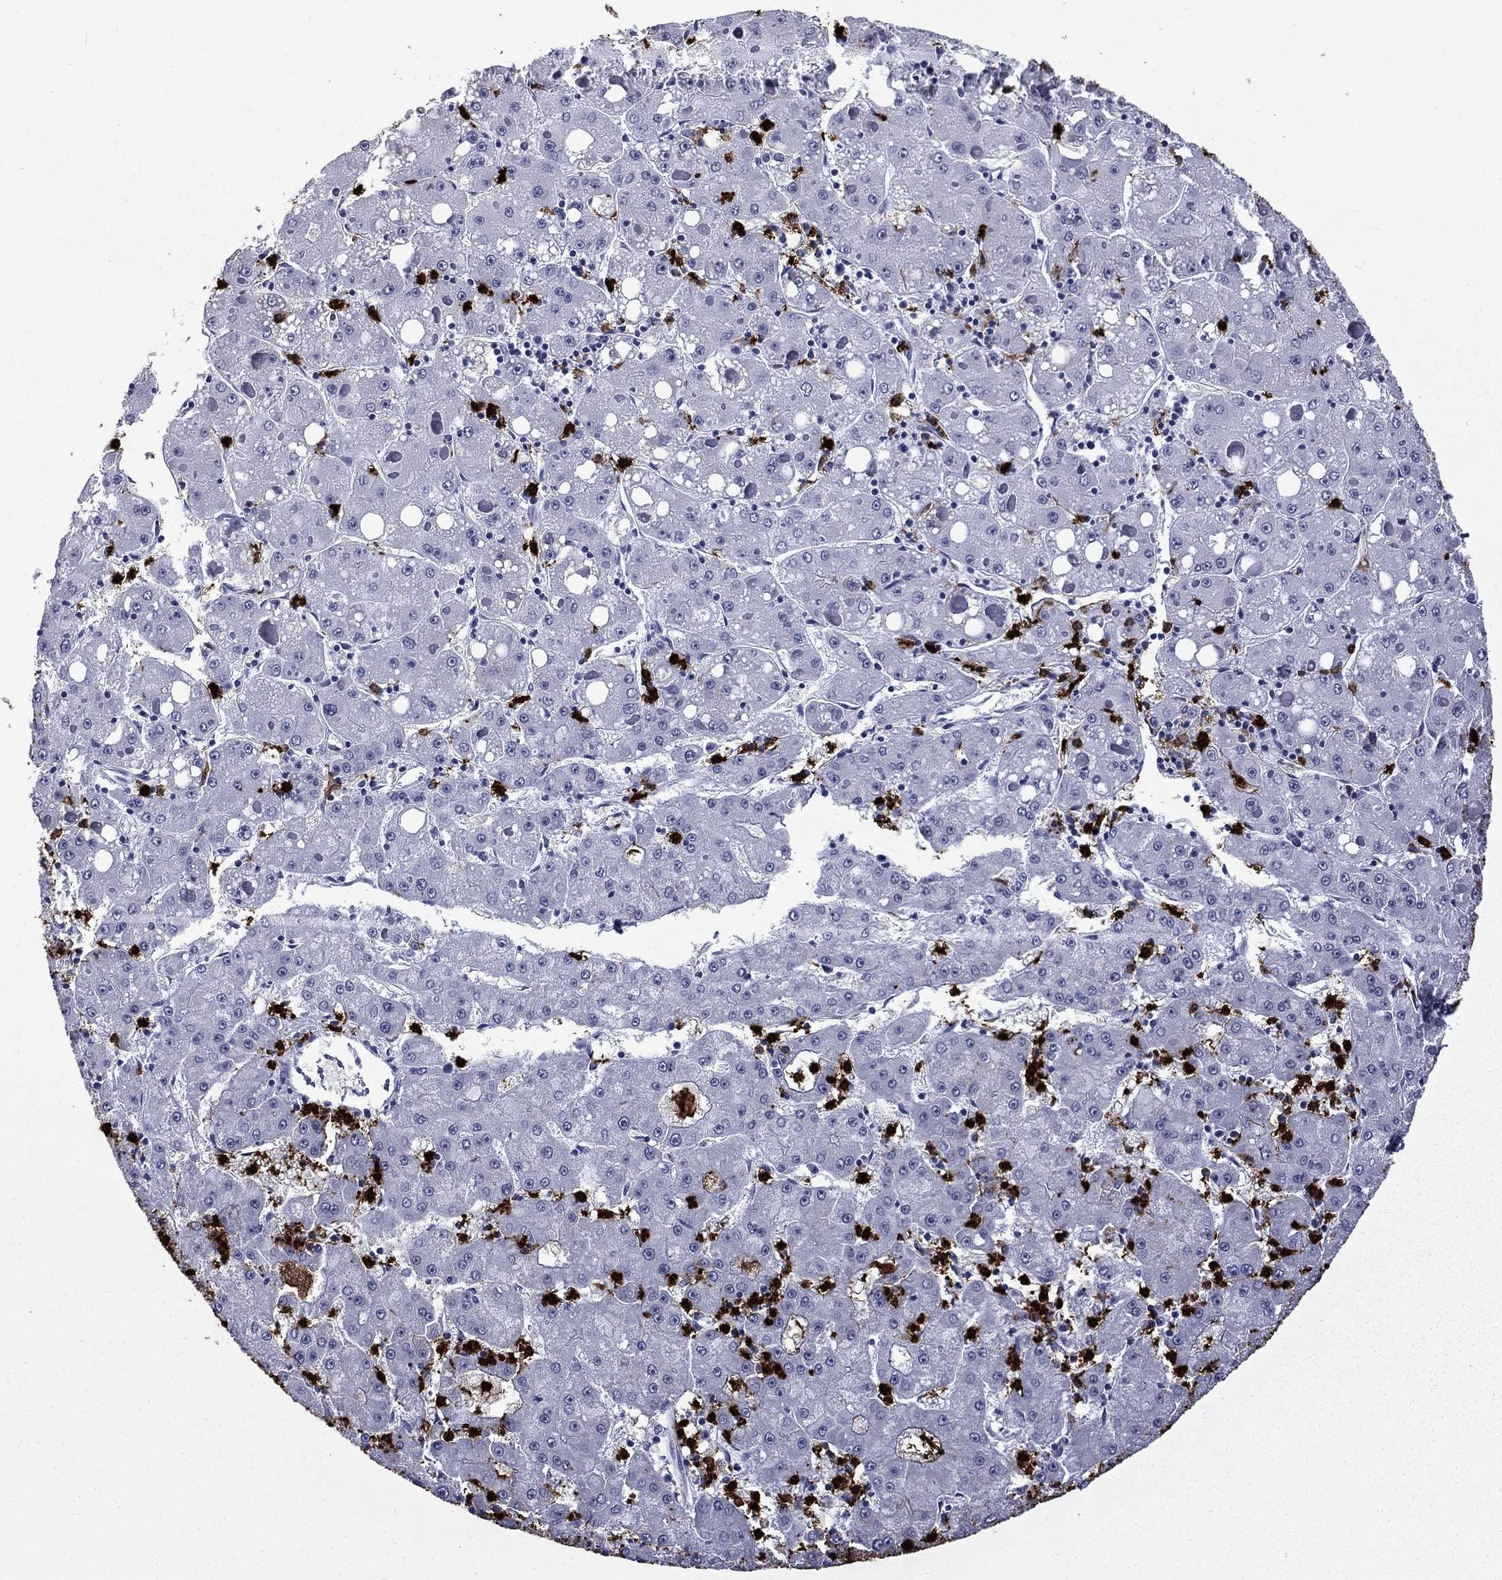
{"staining": {"intensity": "negative", "quantity": "none", "location": "none"}, "tissue": "liver cancer", "cell_type": "Tumor cells", "image_type": "cancer", "snomed": [{"axis": "morphology", "description": "Carcinoma, Hepatocellular, NOS"}, {"axis": "topography", "description": "Liver"}], "caption": "DAB (3,3'-diaminobenzidine) immunohistochemical staining of liver cancer (hepatocellular carcinoma) shows no significant expression in tumor cells. The staining is performed using DAB brown chromogen with nuclei counter-stained in using hematoxylin.", "gene": "TRIM29", "patient": {"sex": "male", "age": 73}}